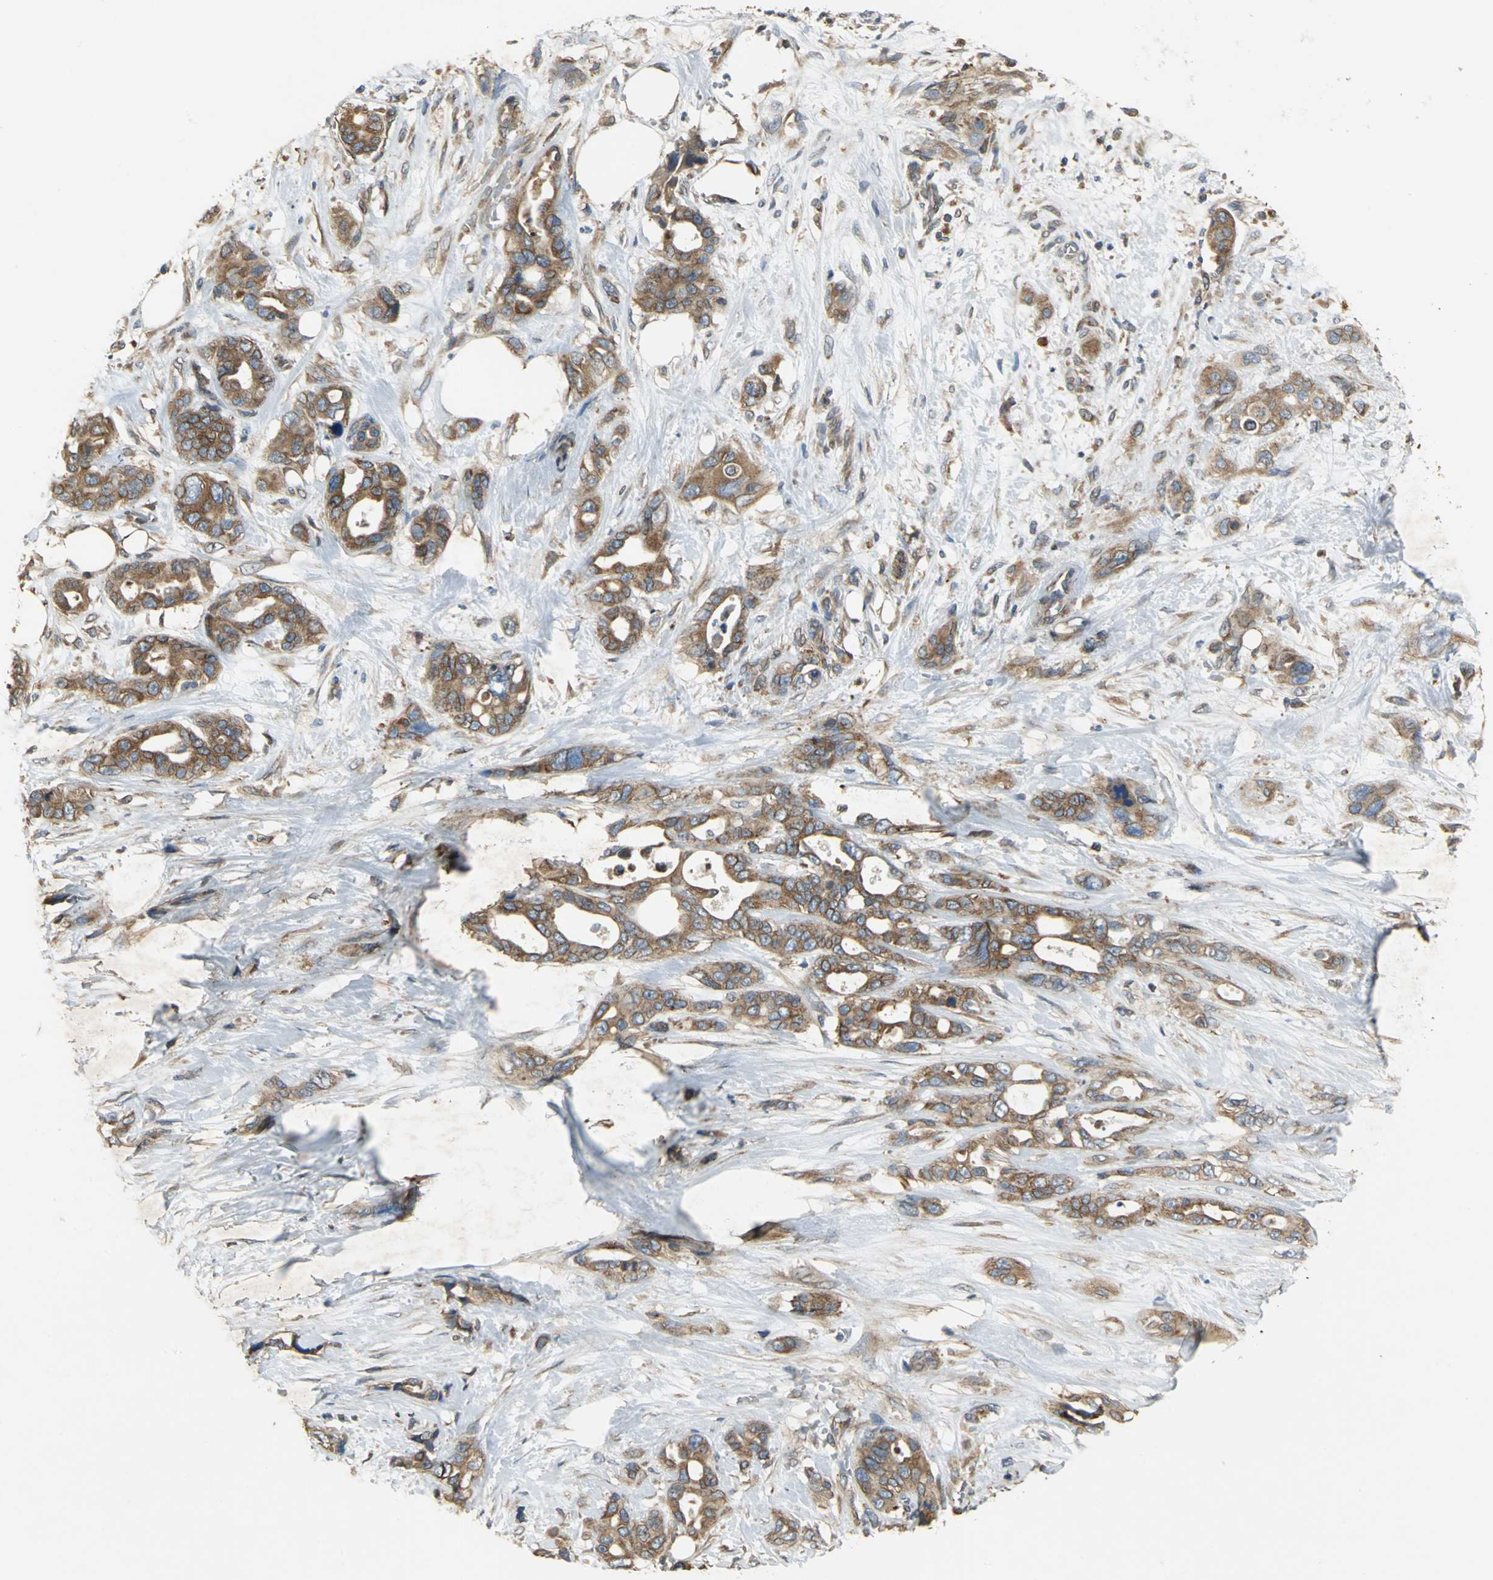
{"staining": {"intensity": "moderate", "quantity": ">75%", "location": "cytoplasmic/membranous"}, "tissue": "pancreatic cancer", "cell_type": "Tumor cells", "image_type": "cancer", "snomed": [{"axis": "morphology", "description": "Adenocarcinoma, NOS"}, {"axis": "topography", "description": "Pancreas"}], "caption": "Adenocarcinoma (pancreatic) stained with IHC displays moderate cytoplasmic/membranous expression in about >75% of tumor cells.", "gene": "SYVN1", "patient": {"sex": "male", "age": 46}}